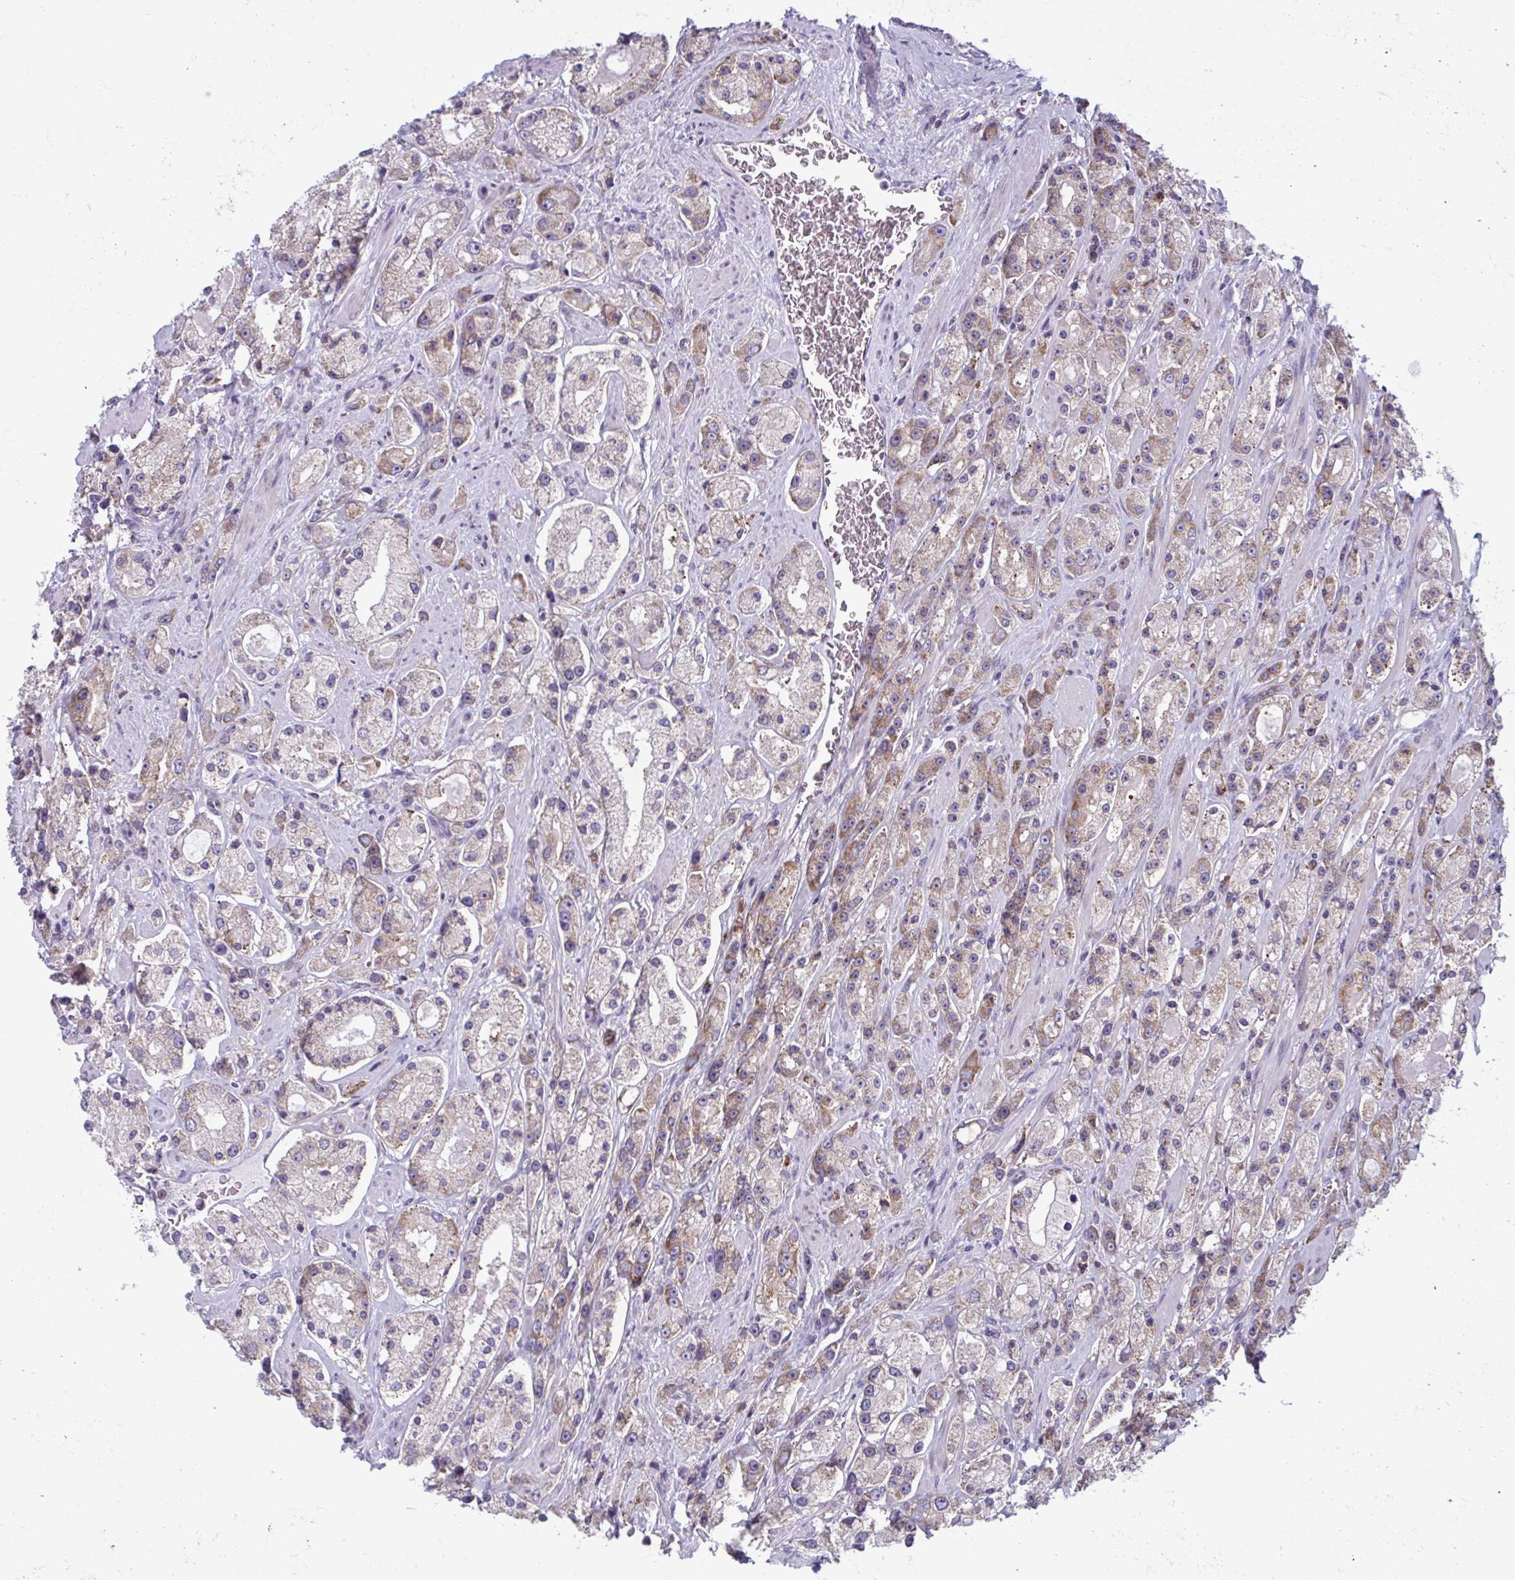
{"staining": {"intensity": "weak", "quantity": ">75%", "location": "cytoplasmic/membranous"}, "tissue": "prostate cancer", "cell_type": "Tumor cells", "image_type": "cancer", "snomed": [{"axis": "morphology", "description": "Adenocarcinoma, High grade"}, {"axis": "topography", "description": "Prostate"}], "caption": "Immunohistochemical staining of human prostate high-grade adenocarcinoma reveals low levels of weak cytoplasmic/membranous protein positivity in approximately >75% of tumor cells.", "gene": "RPS16", "patient": {"sex": "male", "age": 67}}